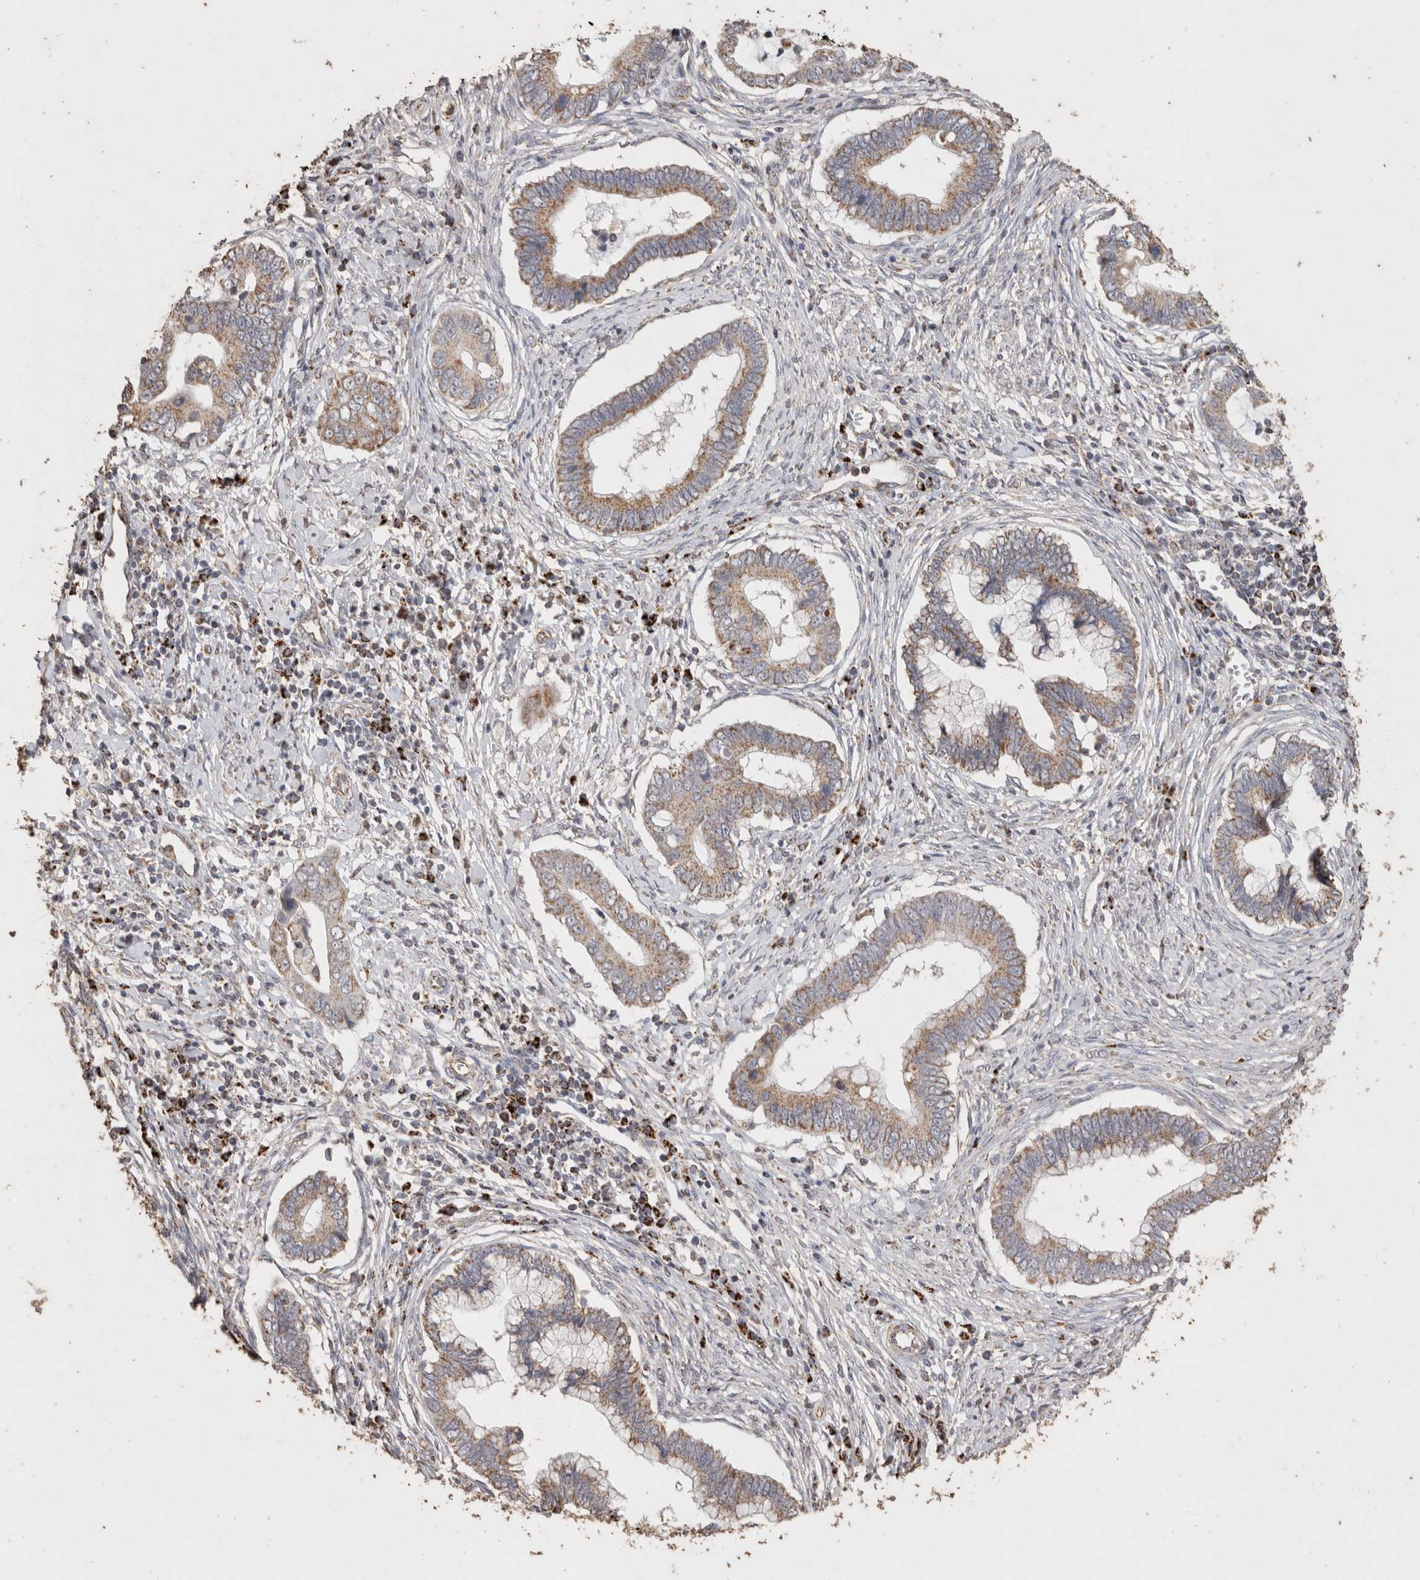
{"staining": {"intensity": "weak", "quantity": "25%-75%", "location": "cytoplasmic/membranous"}, "tissue": "cervical cancer", "cell_type": "Tumor cells", "image_type": "cancer", "snomed": [{"axis": "morphology", "description": "Adenocarcinoma, NOS"}, {"axis": "topography", "description": "Cervix"}], "caption": "The image exhibits a brown stain indicating the presence of a protein in the cytoplasmic/membranous of tumor cells in cervical cancer.", "gene": "ACADM", "patient": {"sex": "female", "age": 44}}